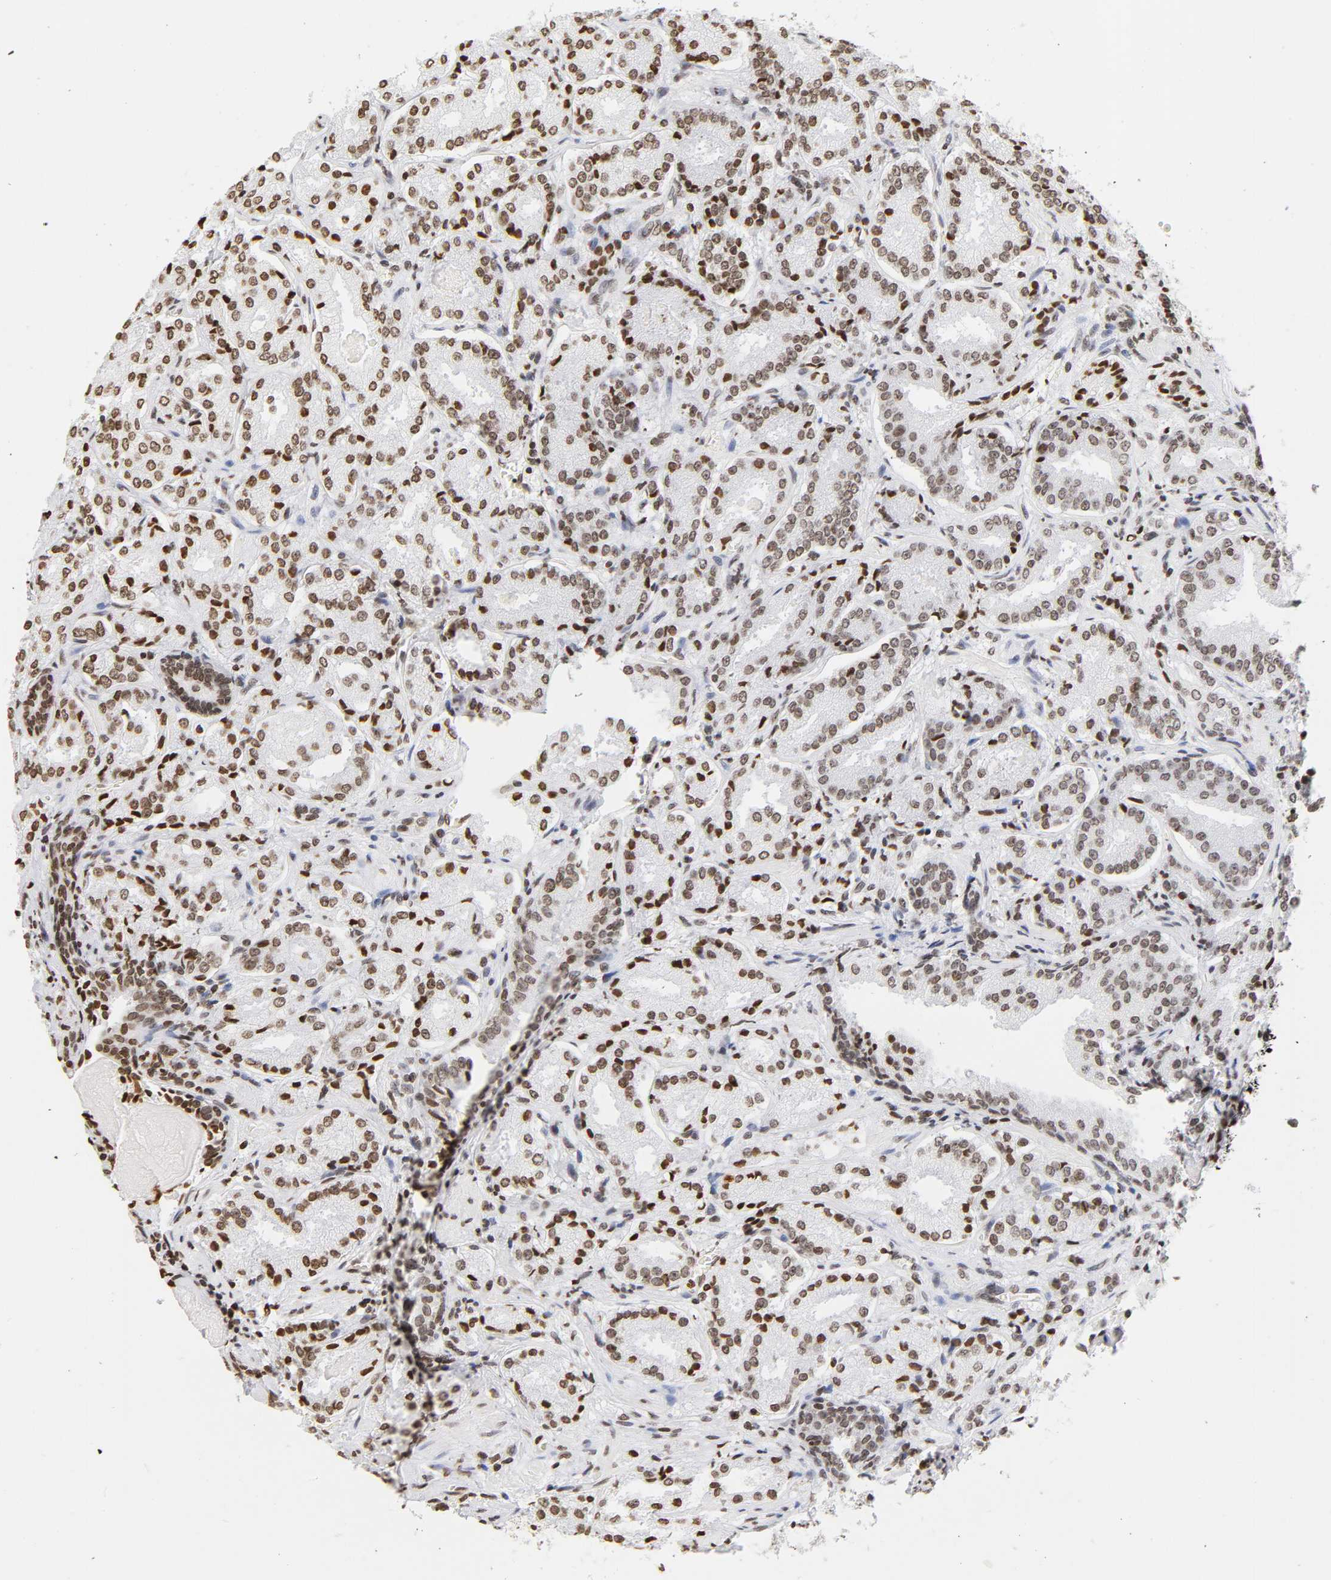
{"staining": {"intensity": "weak", "quantity": ">75%", "location": "nuclear"}, "tissue": "prostate cancer", "cell_type": "Tumor cells", "image_type": "cancer", "snomed": [{"axis": "morphology", "description": "Adenocarcinoma, High grade"}, {"axis": "topography", "description": "Prostate"}], "caption": "A brown stain labels weak nuclear positivity of a protein in human prostate adenocarcinoma (high-grade) tumor cells. The staining is performed using DAB (3,3'-diaminobenzidine) brown chromogen to label protein expression. The nuclei are counter-stained blue using hematoxylin.", "gene": "H2AC12", "patient": {"sex": "male", "age": 58}}